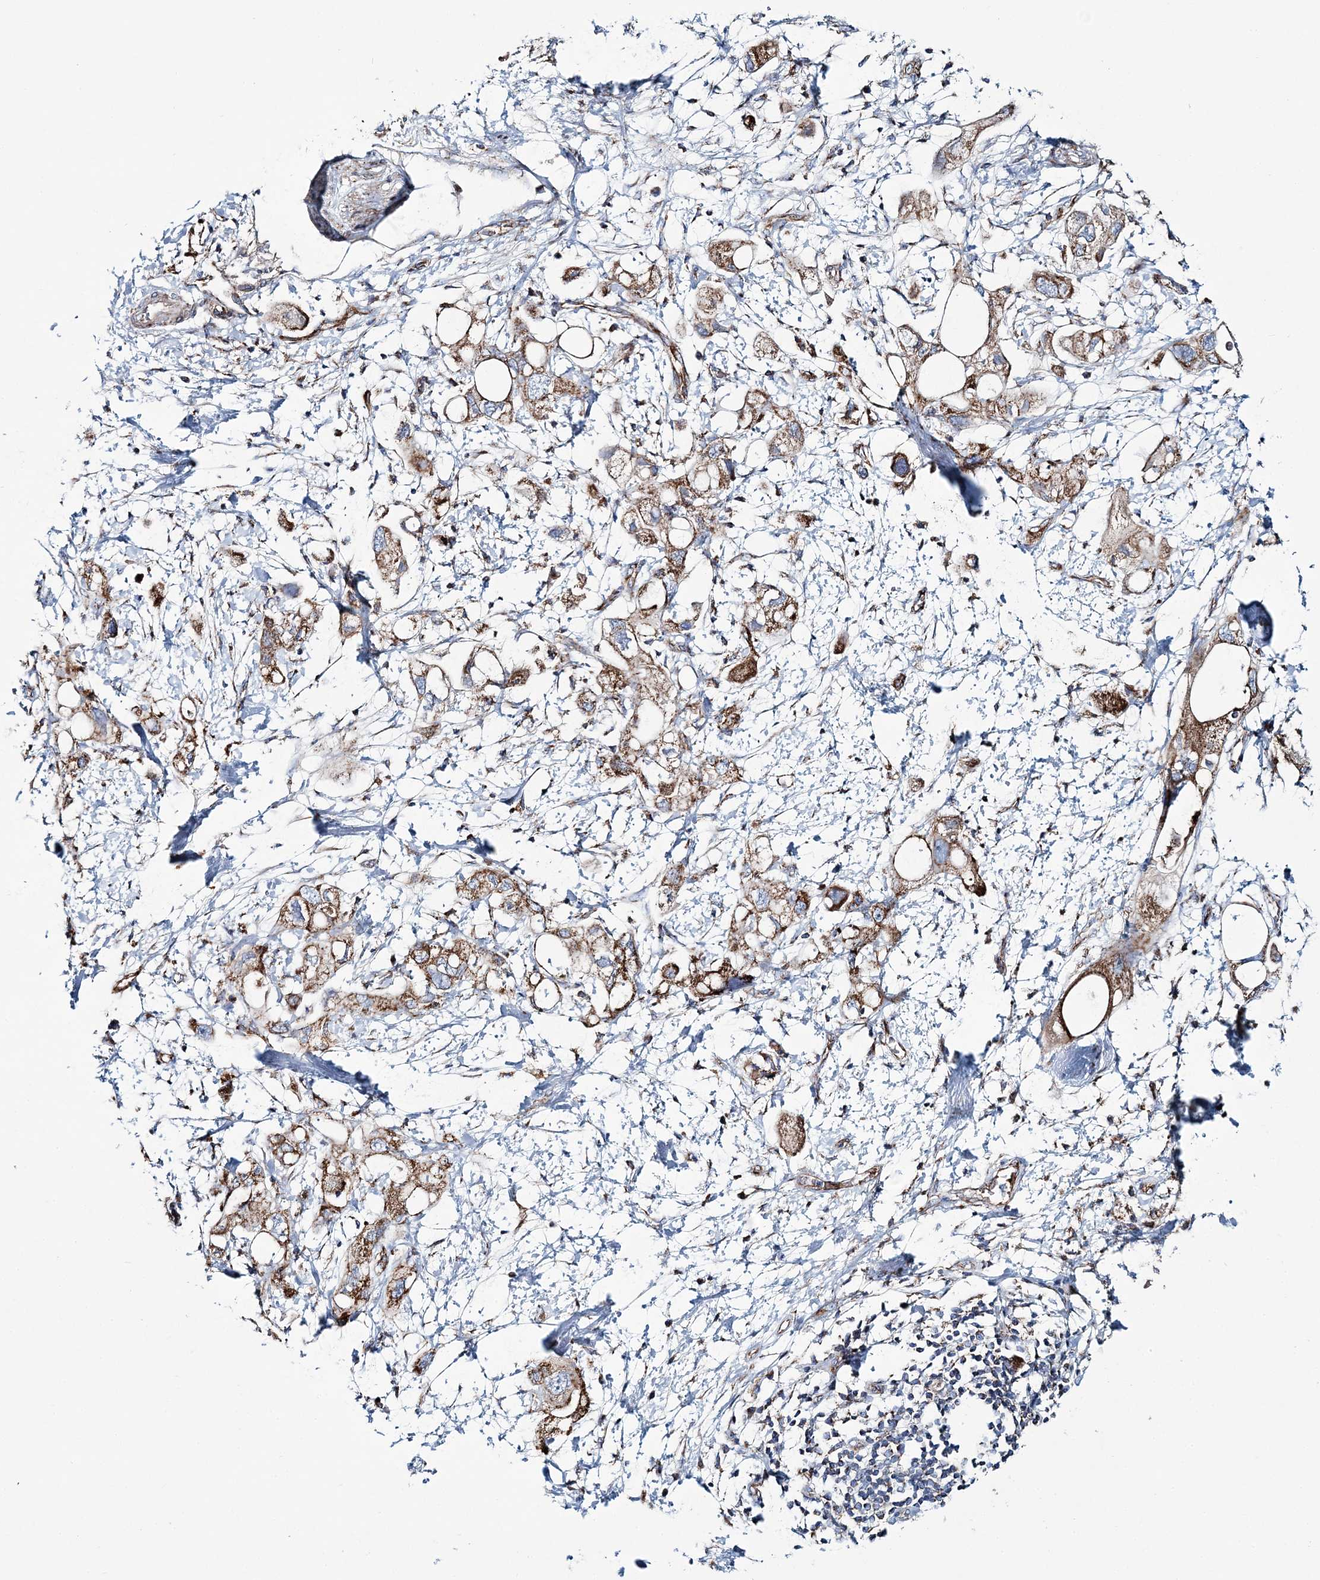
{"staining": {"intensity": "moderate", "quantity": ">75%", "location": "cytoplasmic/membranous"}, "tissue": "pancreatic cancer", "cell_type": "Tumor cells", "image_type": "cancer", "snomed": [{"axis": "morphology", "description": "Adenocarcinoma, NOS"}, {"axis": "topography", "description": "Pancreas"}], "caption": "Moderate cytoplasmic/membranous positivity is present in about >75% of tumor cells in pancreatic cancer. The staining was performed using DAB (3,3'-diaminobenzidine), with brown indicating positive protein expression. Nuclei are stained blue with hematoxylin.", "gene": "ARHGAP6", "patient": {"sex": "female", "age": 56}}